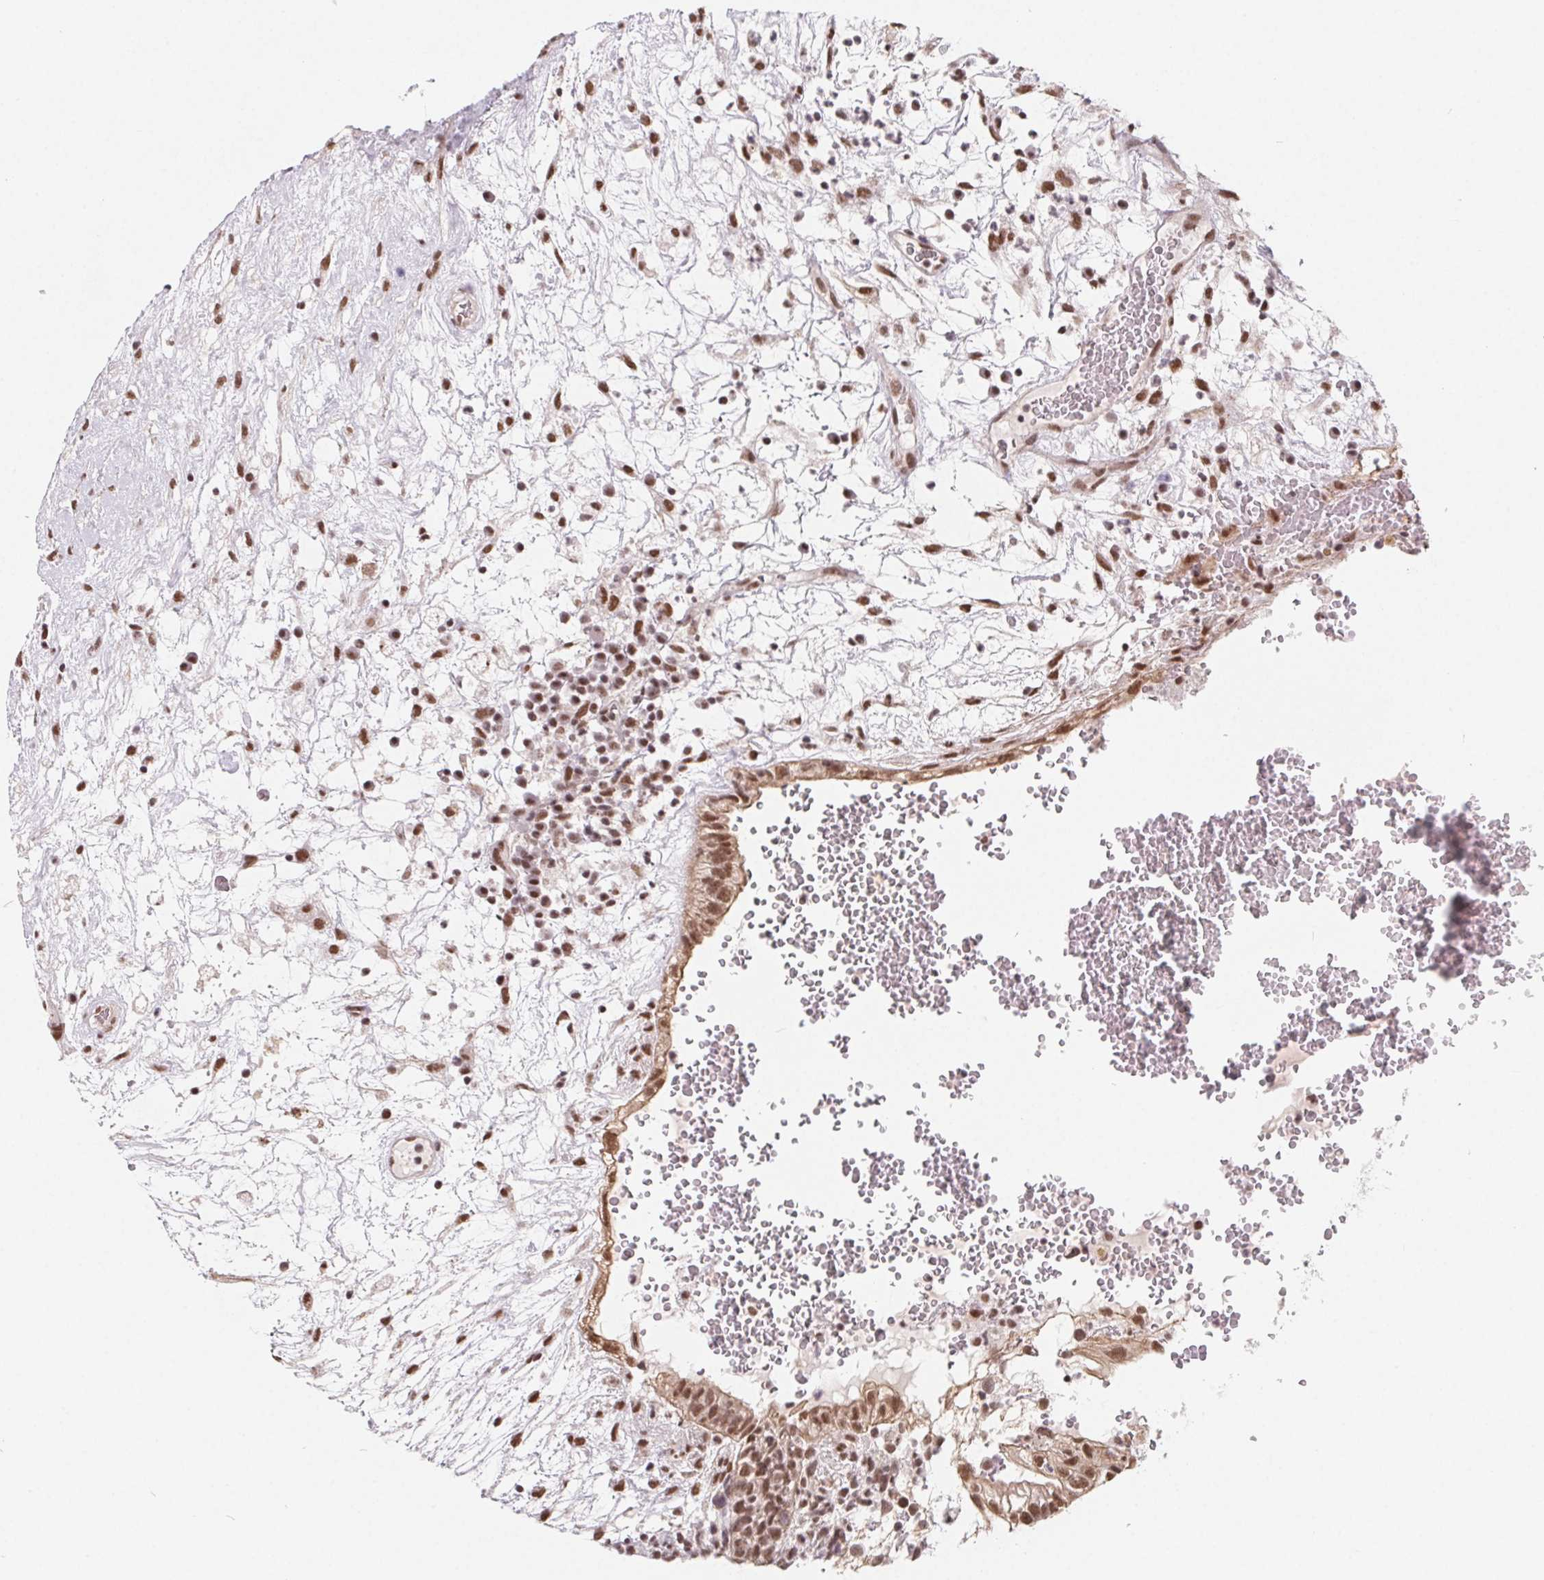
{"staining": {"intensity": "moderate", "quantity": ">75%", "location": "cytoplasmic/membranous,nuclear"}, "tissue": "testis cancer", "cell_type": "Tumor cells", "image_type": "cancer", "snomed": [{"axis": "morphology", "description": "Normal tissue, NOS"}, {"axis": "morphology", "description": "Carcinoma, Embryonal, NOS"}, {"axis": "topography", "description": "Testis"}], "caption": "Testis cancer (embryonal carcinoma) stained with DAB IHC demonstrates medium levels of moderate cytoplasmic/membranous and nuclear staining in about >75% of tumor cells.", "gene": "TCERG1", "patient": {"sex": "male", "age": 32}}